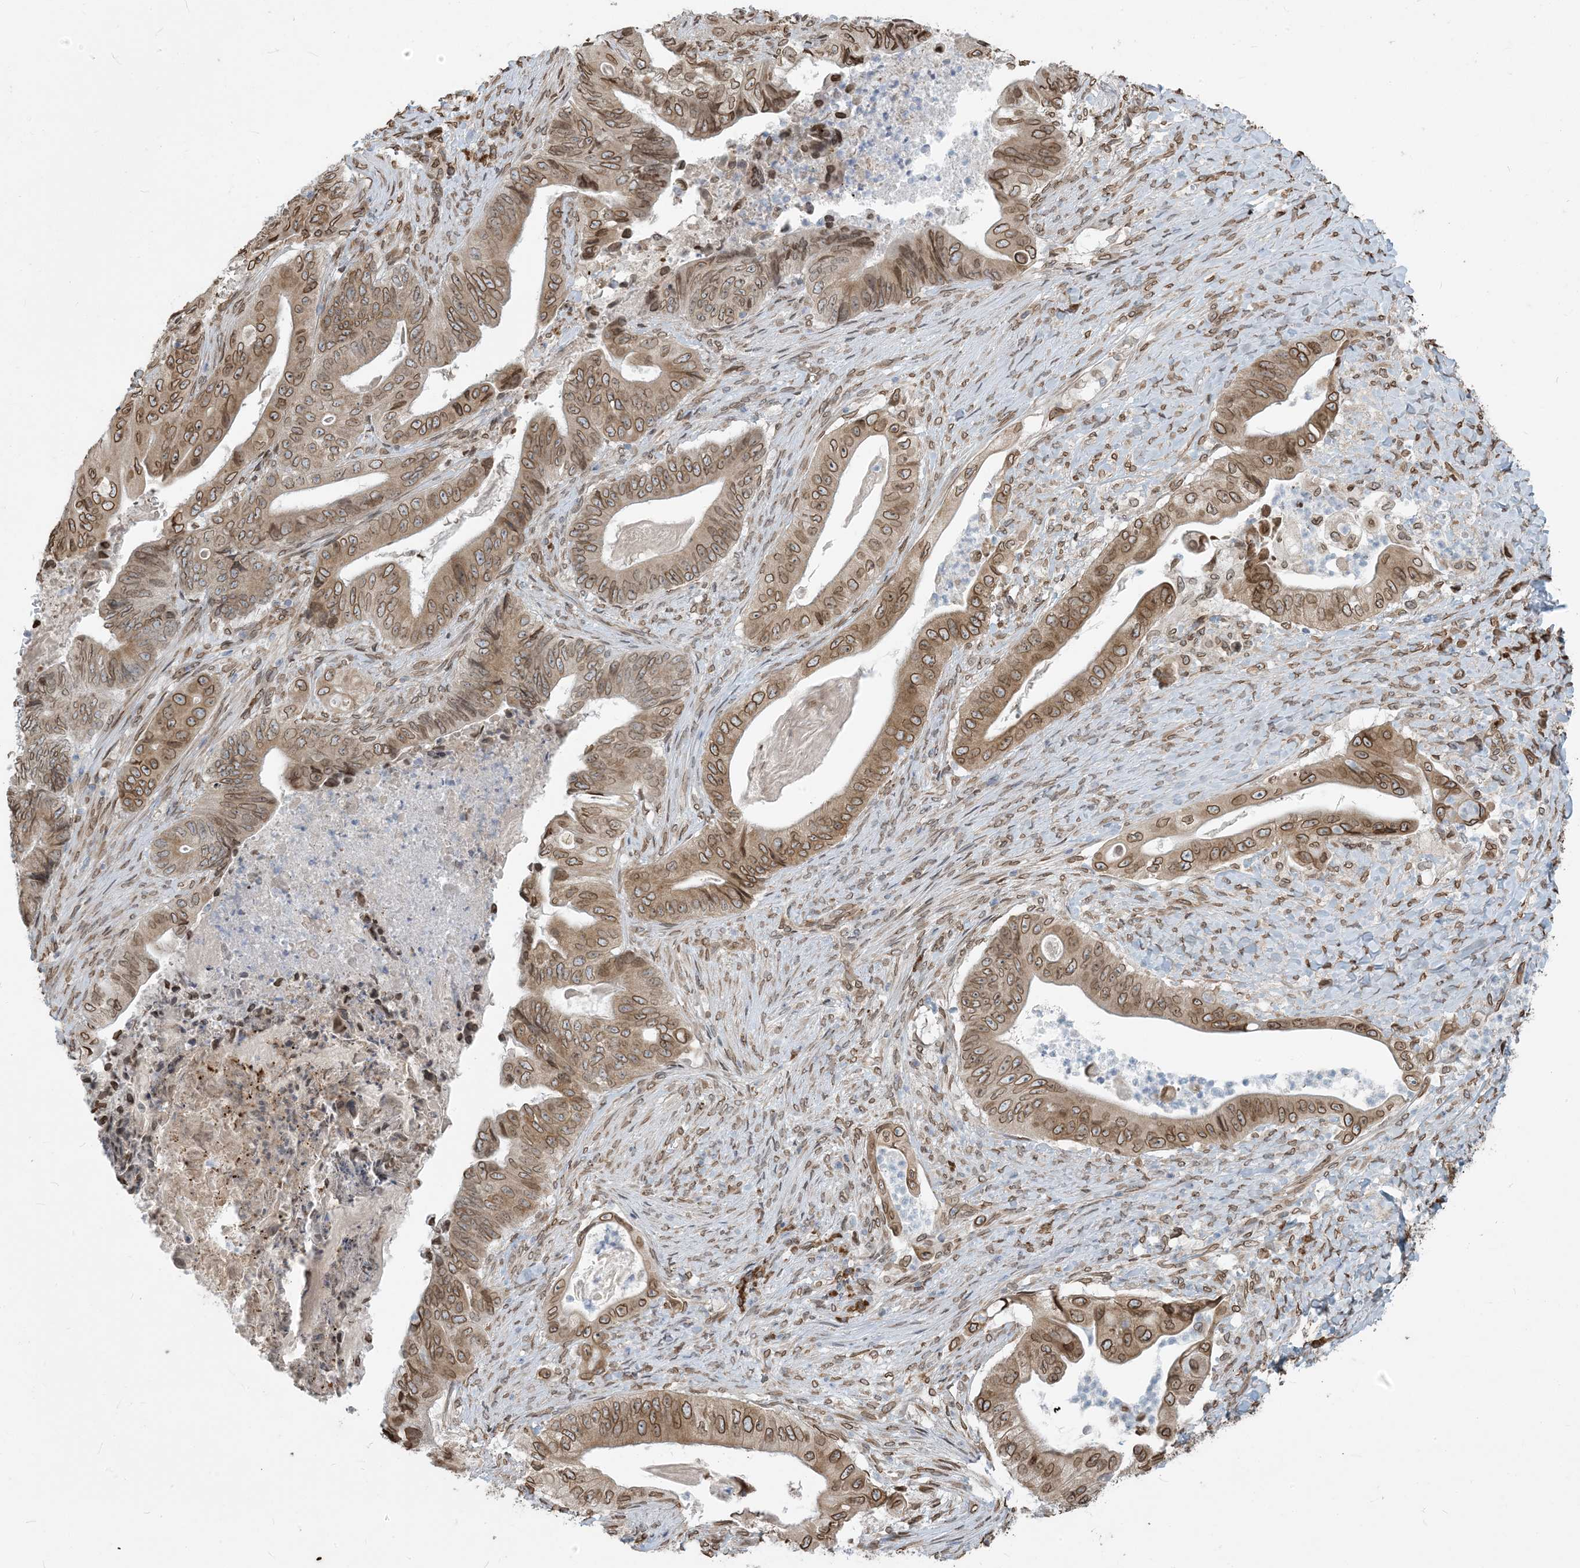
{"staining": {"intensity": "moderate", "quantity": ">75%", "location": "cytoplasmic/membranous,nuclear"}, "tissue": "stomach cancer", "cell_type": "Tumor cells", "image_type": "cancer", "snomed": [{"axis": "morphology", "description": "Adenocarcinoma, NOS"}, {"axis": "topography", "description": "Stomach"}], "caption": "A micrograph of human stomach adenocarcinoma stained for a protein demonstrates moderate cytoplasmic/membranous and nuclear brown staining in tumor cells. Nuclei are stained in blue.", "gene": "WWP1", "patient": {"sex": "female", "age": 73}}